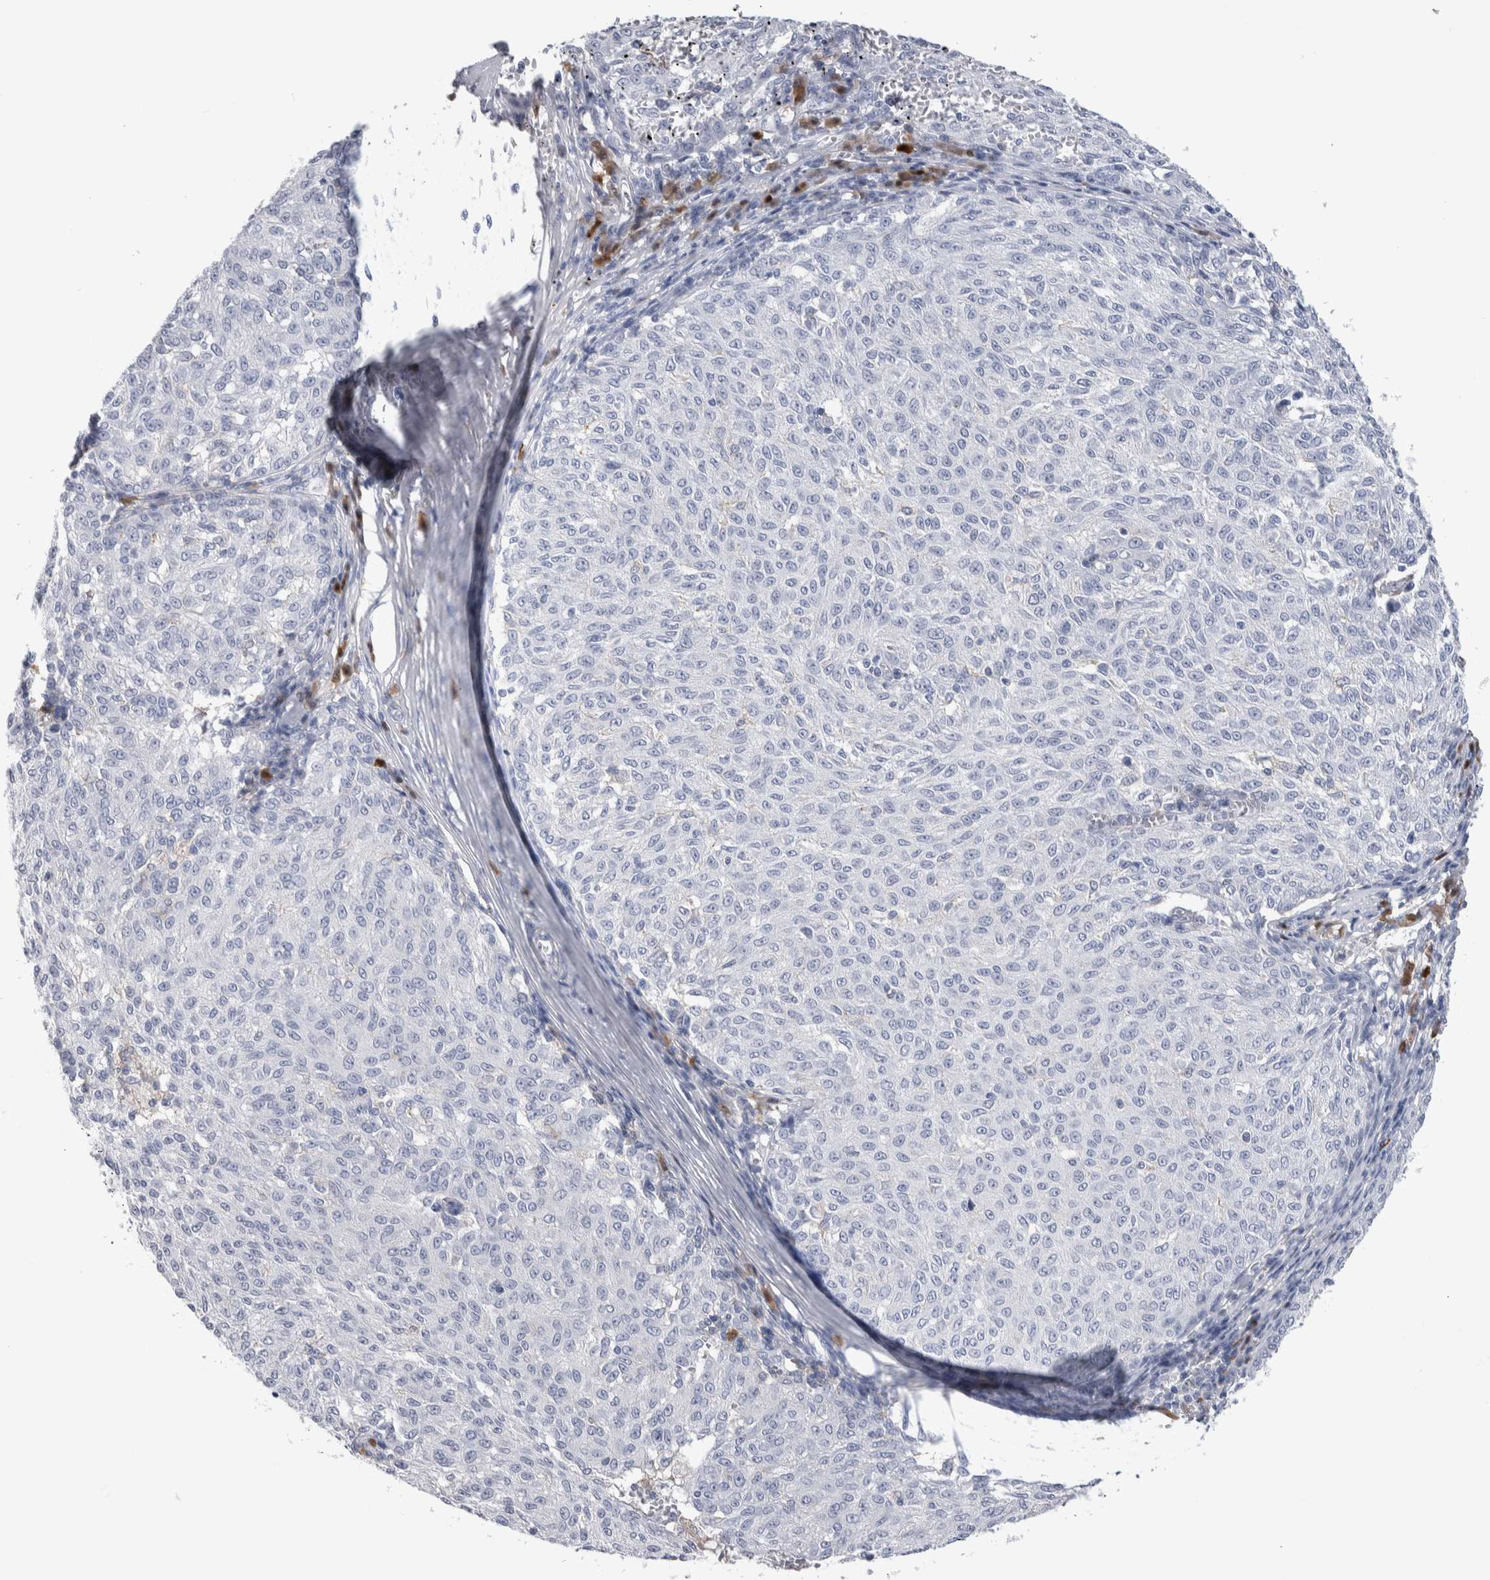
{"staining": {"intensity": "negative", "quantity": "none", "location": "none"}, "tissue": "melanoma", "cell_type": "Tumor cells", "image_type": "cancer", "snomed": [{"axis": "morphology", "description": "Malignant melanoma, NOS"}, {"axis": "topography", "description": "Skin"}], "caption": "High power microscopy image of an immunohistochemistry photomicrograph of melanoma, revealing no significant expression in tumor cells.", "gene": "LURAP1L", "patient": {"sex": "female", "age": 72}}